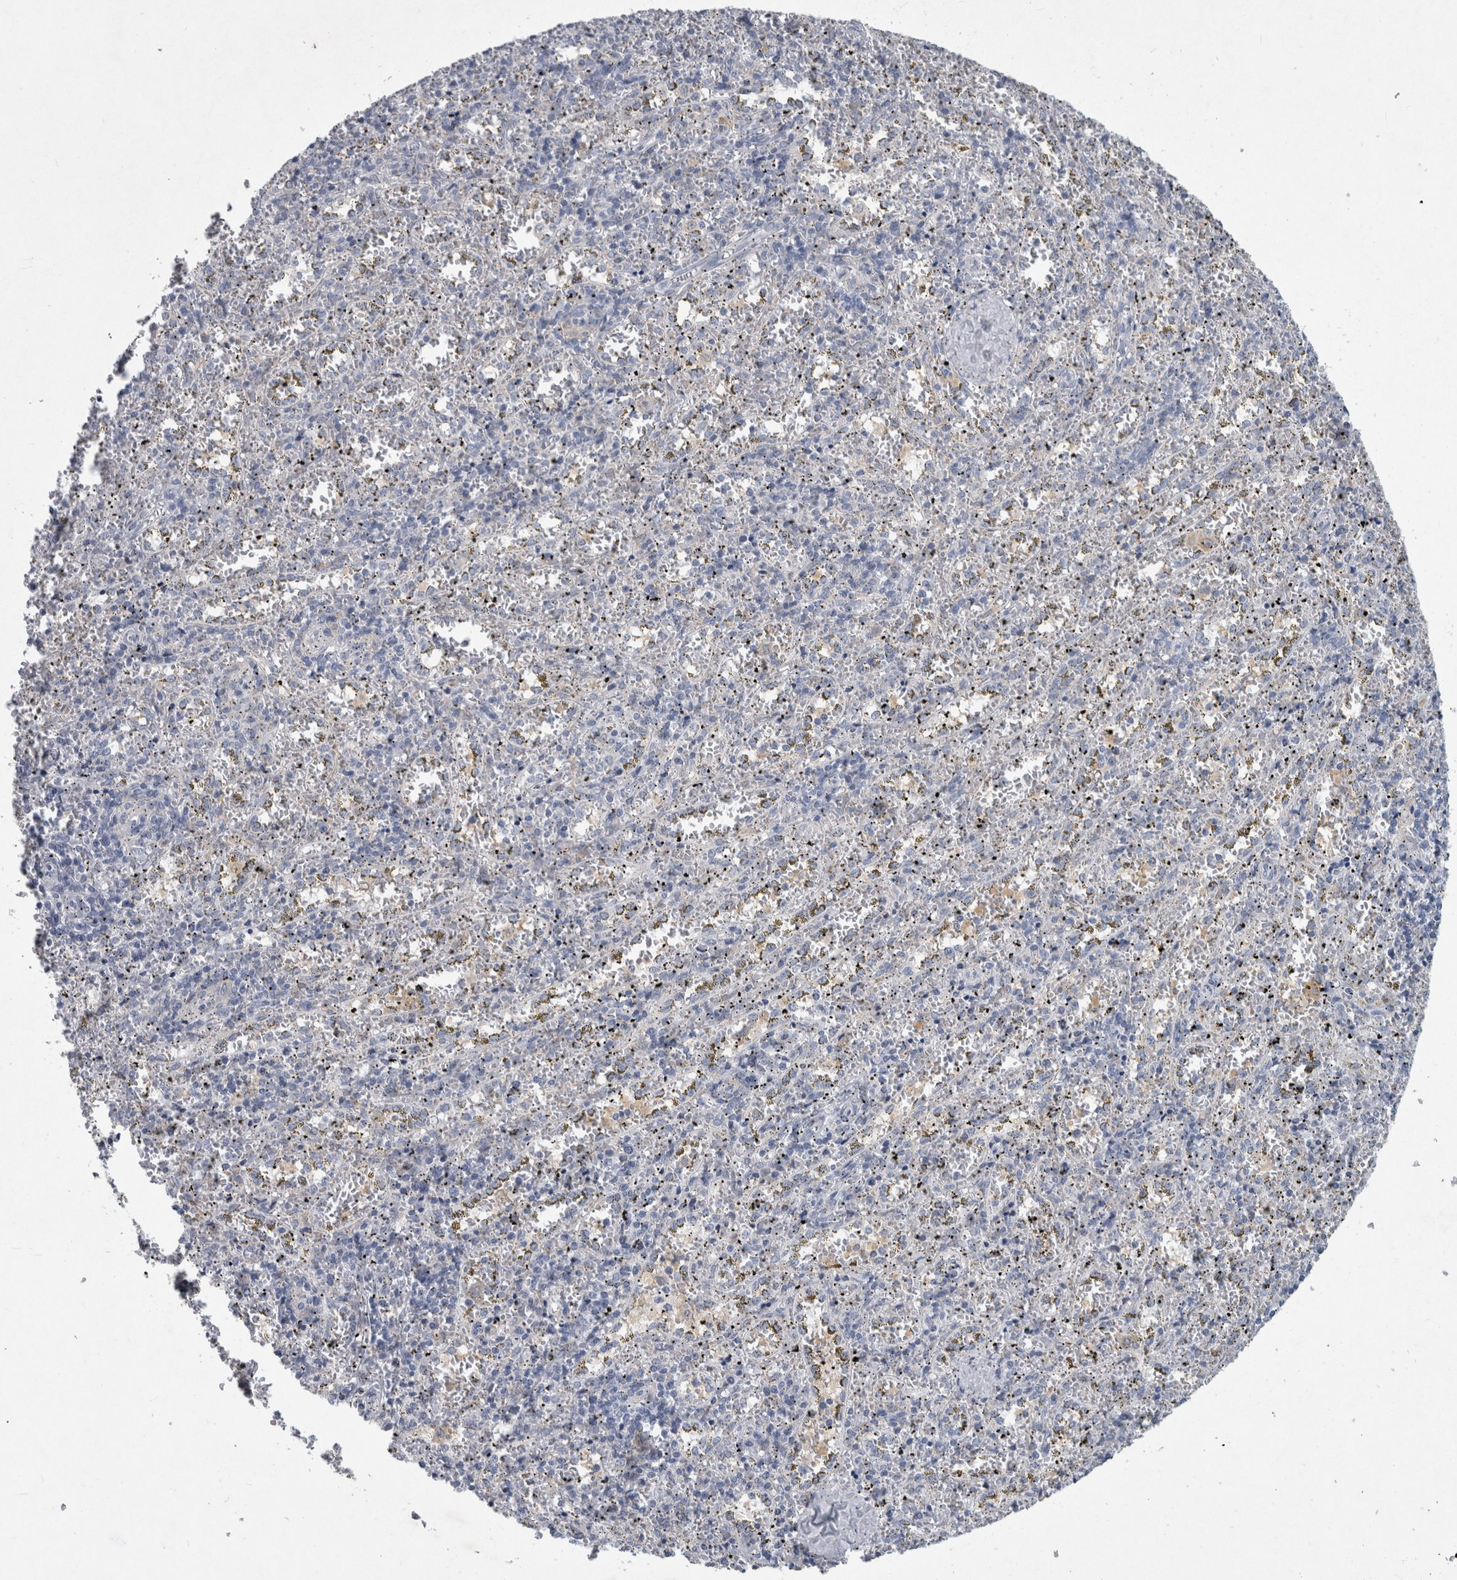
{"staining": {"intensity": "negative", "quantity": "none", "location": "none"}, "tissue": "spleen", "cell_type": "Cells in red pulp", "image_type": "normal", "snomed": [{"axis": "morphology", "description": "Normal tissue, NOS"}, {"axis": "topography", "description": "Spleen"}], "caption": "Spleen stained for a protein using immunohistochemistry reveals no expression cells in red pulp.", "gene": "FAM83H", "patient": {"sex": "male", "age": 11}}